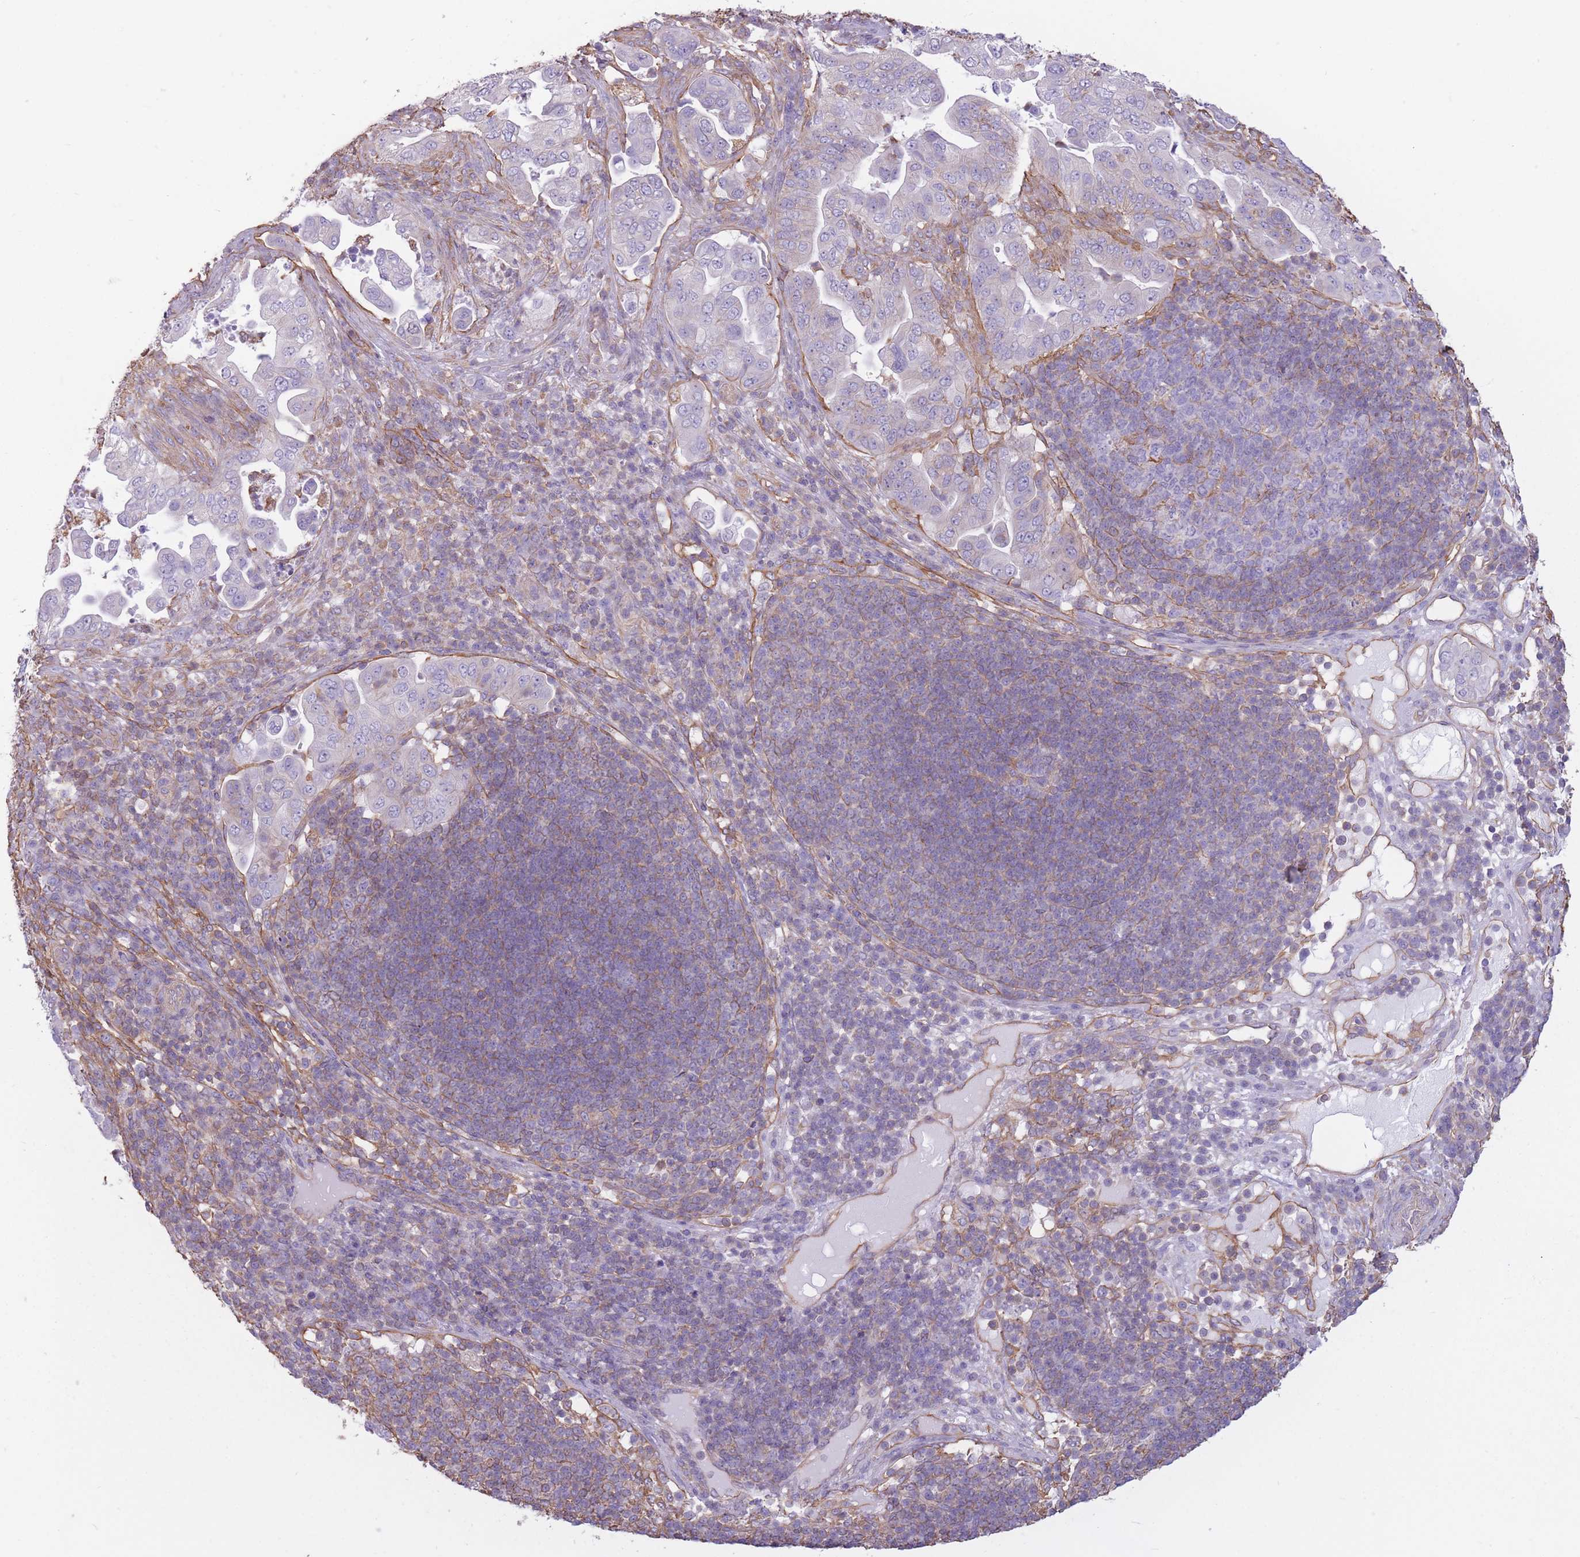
{"staining": {"intensity": "negative", "quantity": "none", "location": "none"}, "tissue": "pancreatic cancer", "cell_type": "Tumor cells", "image_type": "cancer", "snomed": [{"axis": "morphology", "description": "Adenocarcinoma, NOS"}, {"axis": "topography", "description": "Pancreas"}], "caption": "An immunohistochemistry photomicrograph of pancreatic cancer (adenocarcinoma) is shown. There is no staining in tumor cells of pancreatic cancer (adenocarcinoma). (DAB (3,3'-diaminobenzidine) IHC, high magnification).", "gene": "ADD1", "patient": {"sex": "female", "age": 63}}